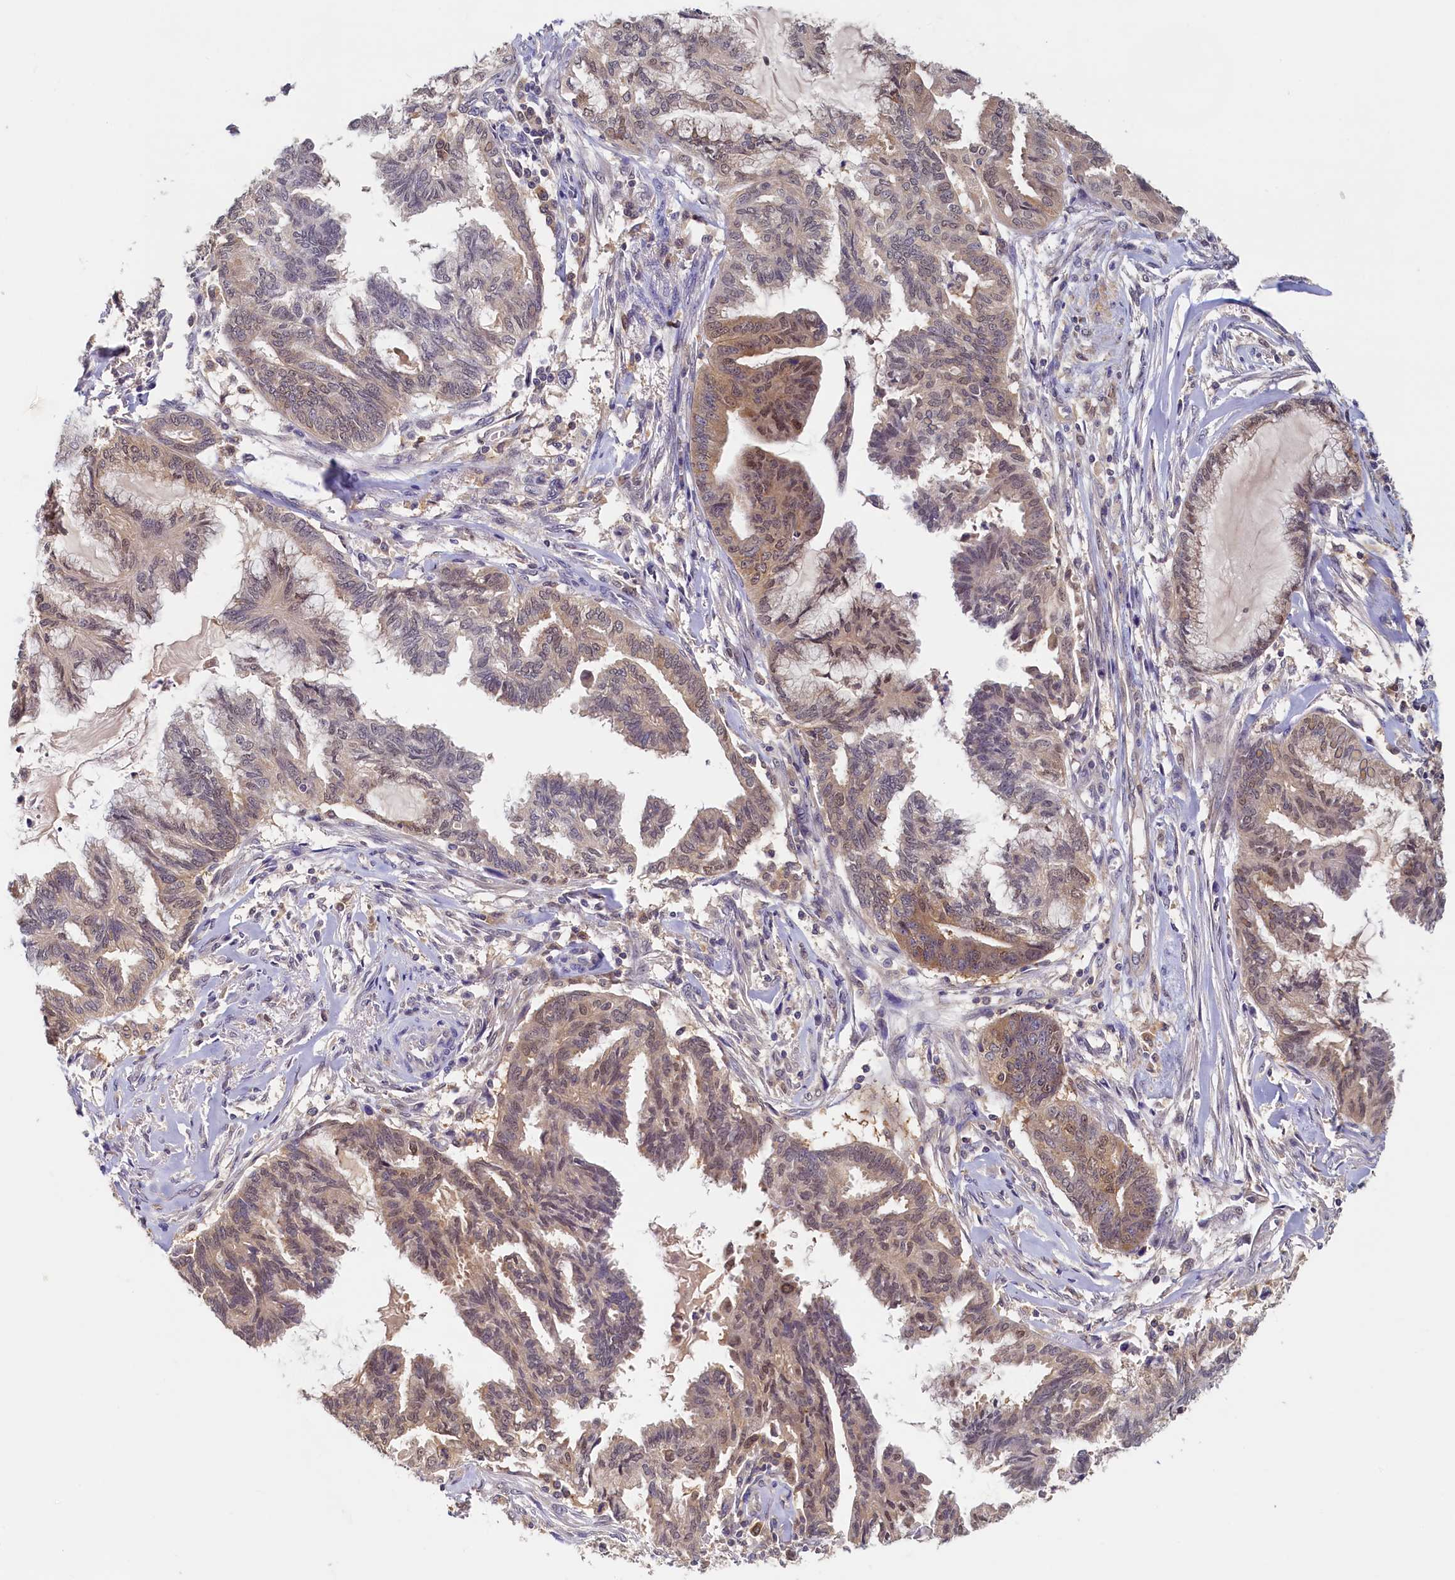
{"staining": {"intensity": "moderate", "quantity": "<25%", "location": "cytoplasmic/membranous,nuclear"}, "tissue": "endometrial cancer", "cell_type": "Tumor cells", "image_type": "cancer", "snomed": [{"axis": "morphology", "description": "Adenocarcinoma, NOS"}, {"axis": "topography", "description": "Endometrium"}], "caption": "The image displays staining of endometrial adenocarcinoma, revealing moderate cytoplasmic/membranous and nuclear protein staining (brown color) within tumor cells.", "gene": "PAAF1", "patient": {"sex": "female", "age": 86}}